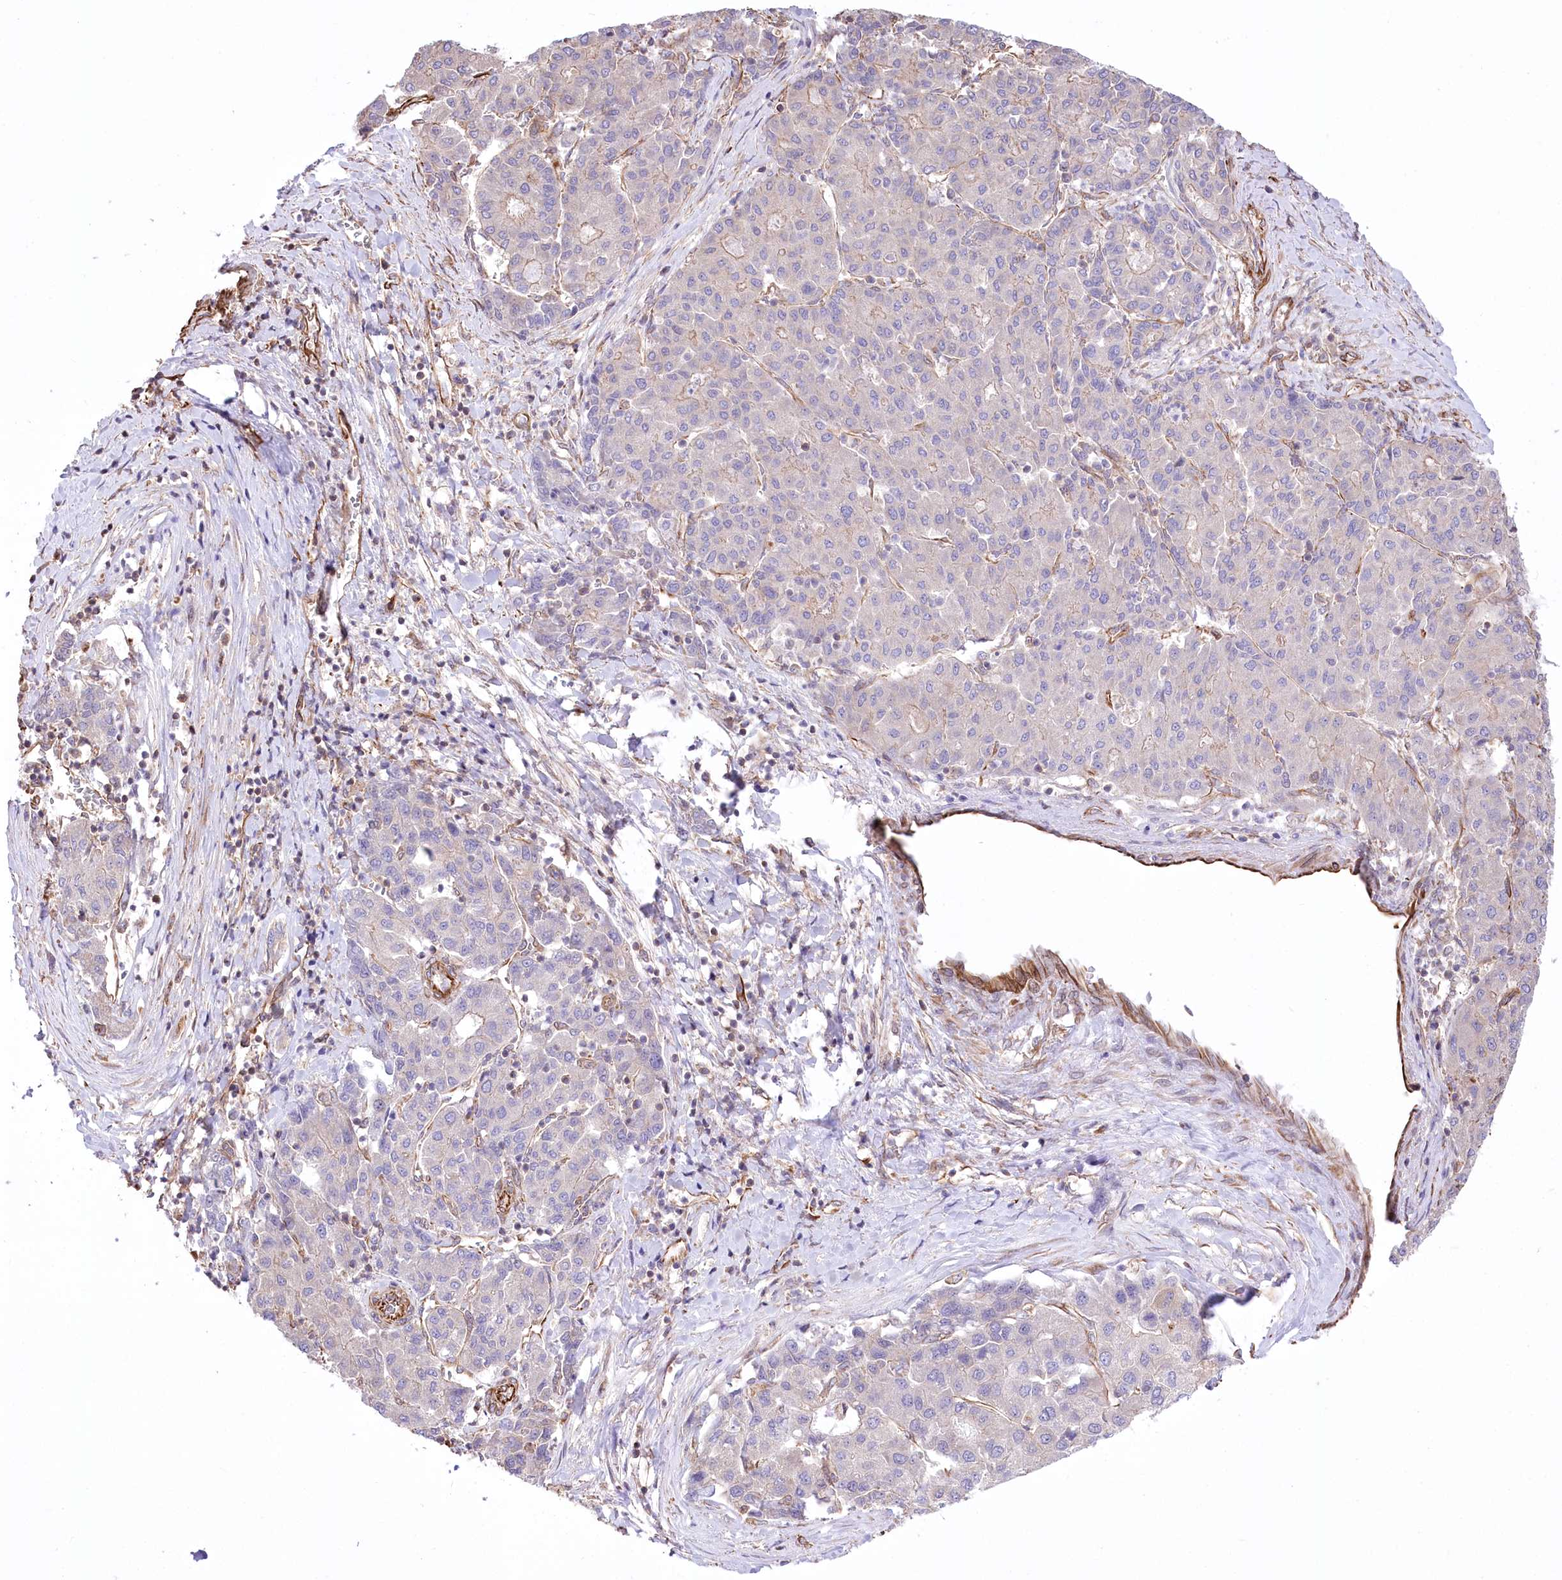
{"staining": {"intensity": "negative", "quantity": "none", "location": "none"}, "tissue": "liver cancer", "cell_type": "Tumor cells", "image_type": "cancer", "snomed": [{"axis": "morphology", "description": "Carcinoma, Hepatocellular, NOS"}, {"axis": "topography", "description": "Liver"}], "caption": "Immunohistochemical staining of liver hepatocellular carcinoma demonstrates no significant staining in tumor cells.", "gene": "TTC1", "patient": {"sex": "male", "age": 65}}